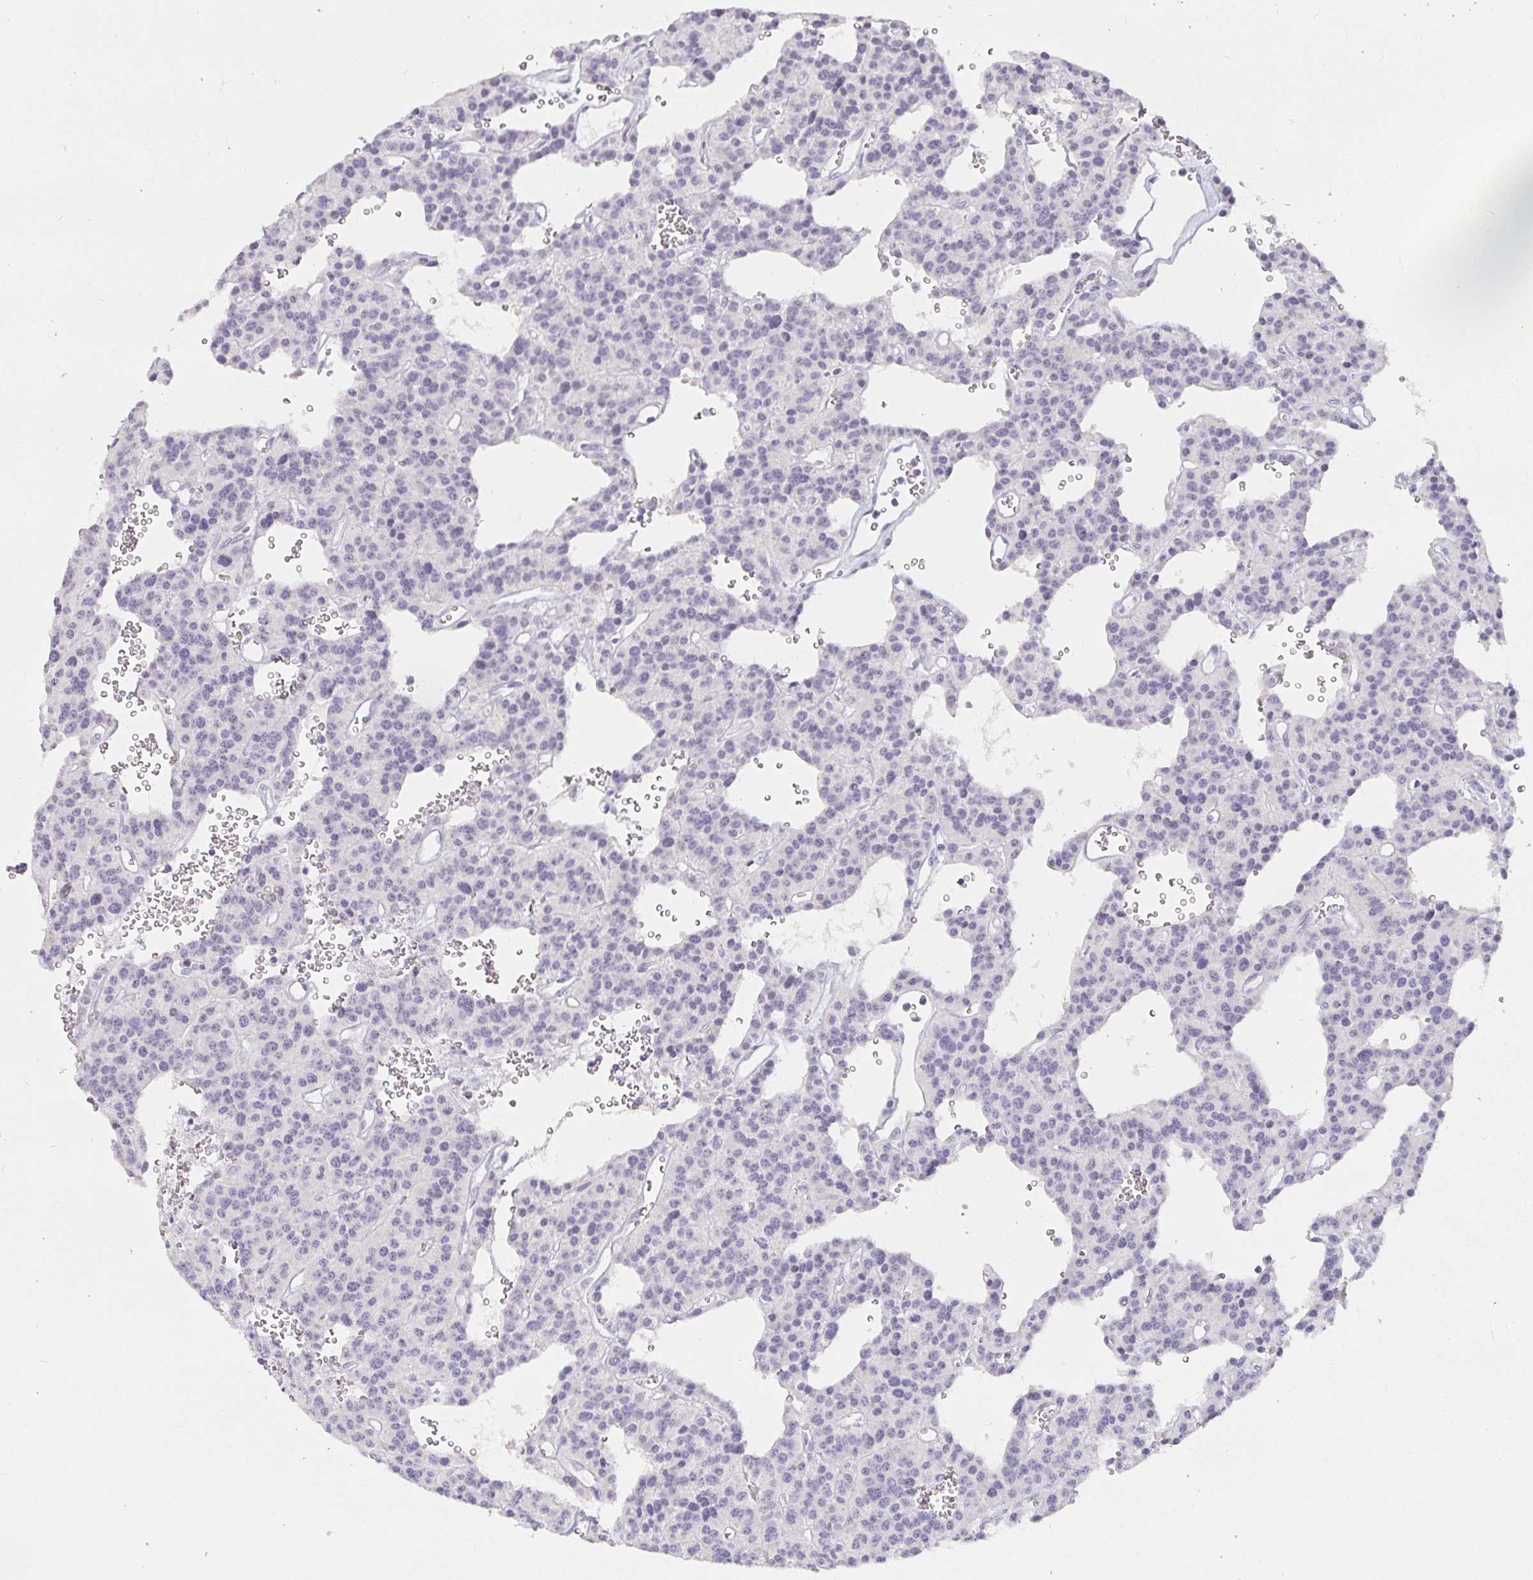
{"staining": {"intensity": "negative", "quantity": "none", "location": "none"}, "tissue": "carcinoid", "cell_type": "Tumor cells", "image_type": "cancer", "snomed": [{"axis": "morphology", "description": "Carcinoid, malignant, NOS"}, {"axis": "topography", "description": "Lung"}], "caption": "The micrograph displays no staining of tumor cells in carcinoid.", "gene": "PDX1", "patient": {"sex": "female", "age": 71}}